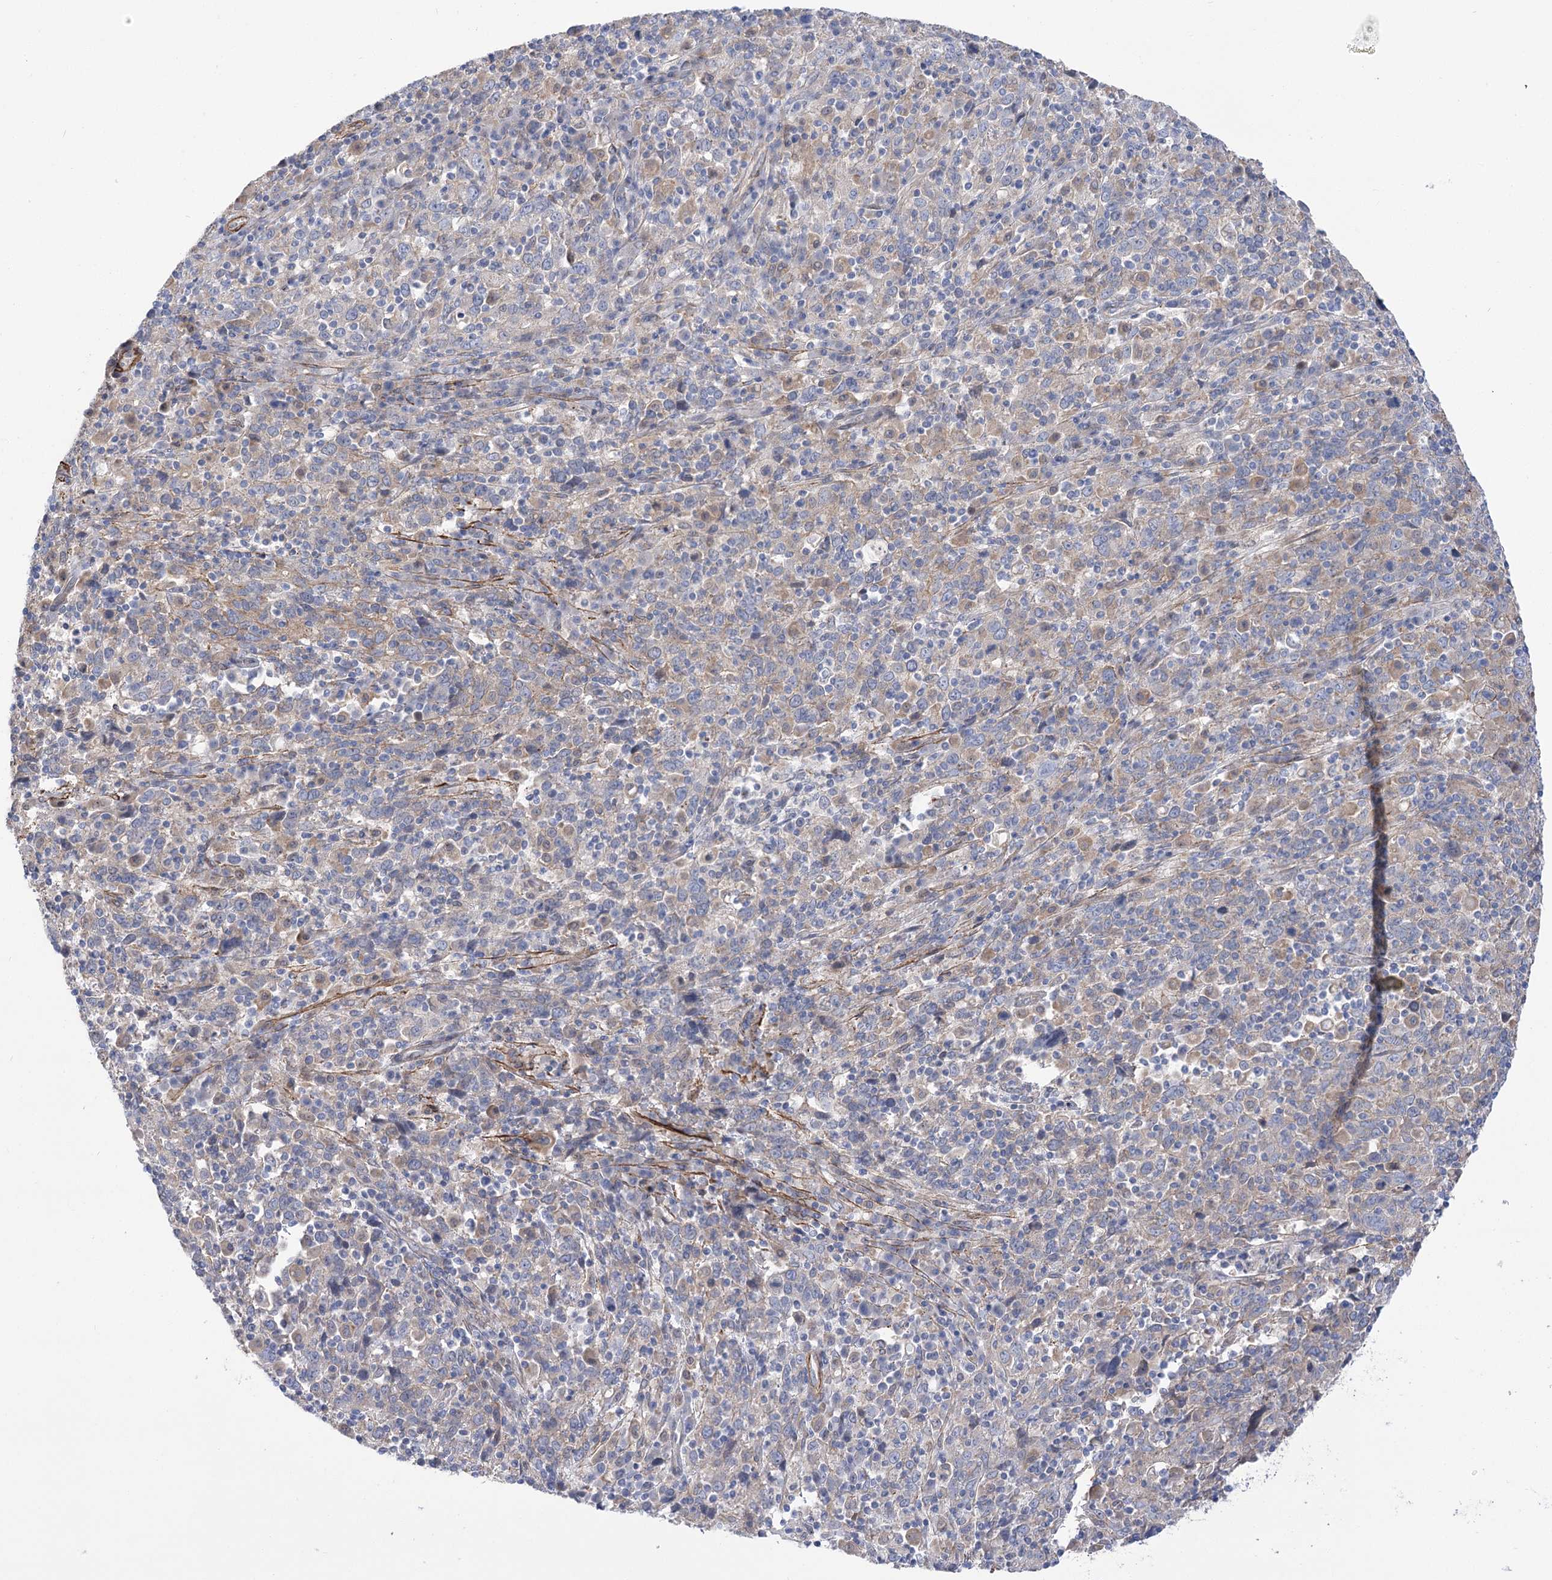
{"staining": {"intensity": "weak", "quantity": "25%-75%", "location": "cytoplasmic/membranous"}, "tissue": "cervical cancer", "cell_type": "Tumor cells", "image_type": "cancer", "snomed": [{"axis": "morphology", "description": "Squamous cell carcinoma, NOS"}, {"axis": "topography", "description": "Cervix"}], "caption": "Immunohistochemistry (IHC) photomicrograph of neoplastic tissue: cervical squamous cell carcinoma stained using IHC demonstrates low levels of weak protein expression localized specifically in the cytoplasmic/membranous of tumor cells, appearing as a cytoplasmic/membranous brown color.", "gene": "WASHC3", "patient": {"sex": "female", "age": 46}}